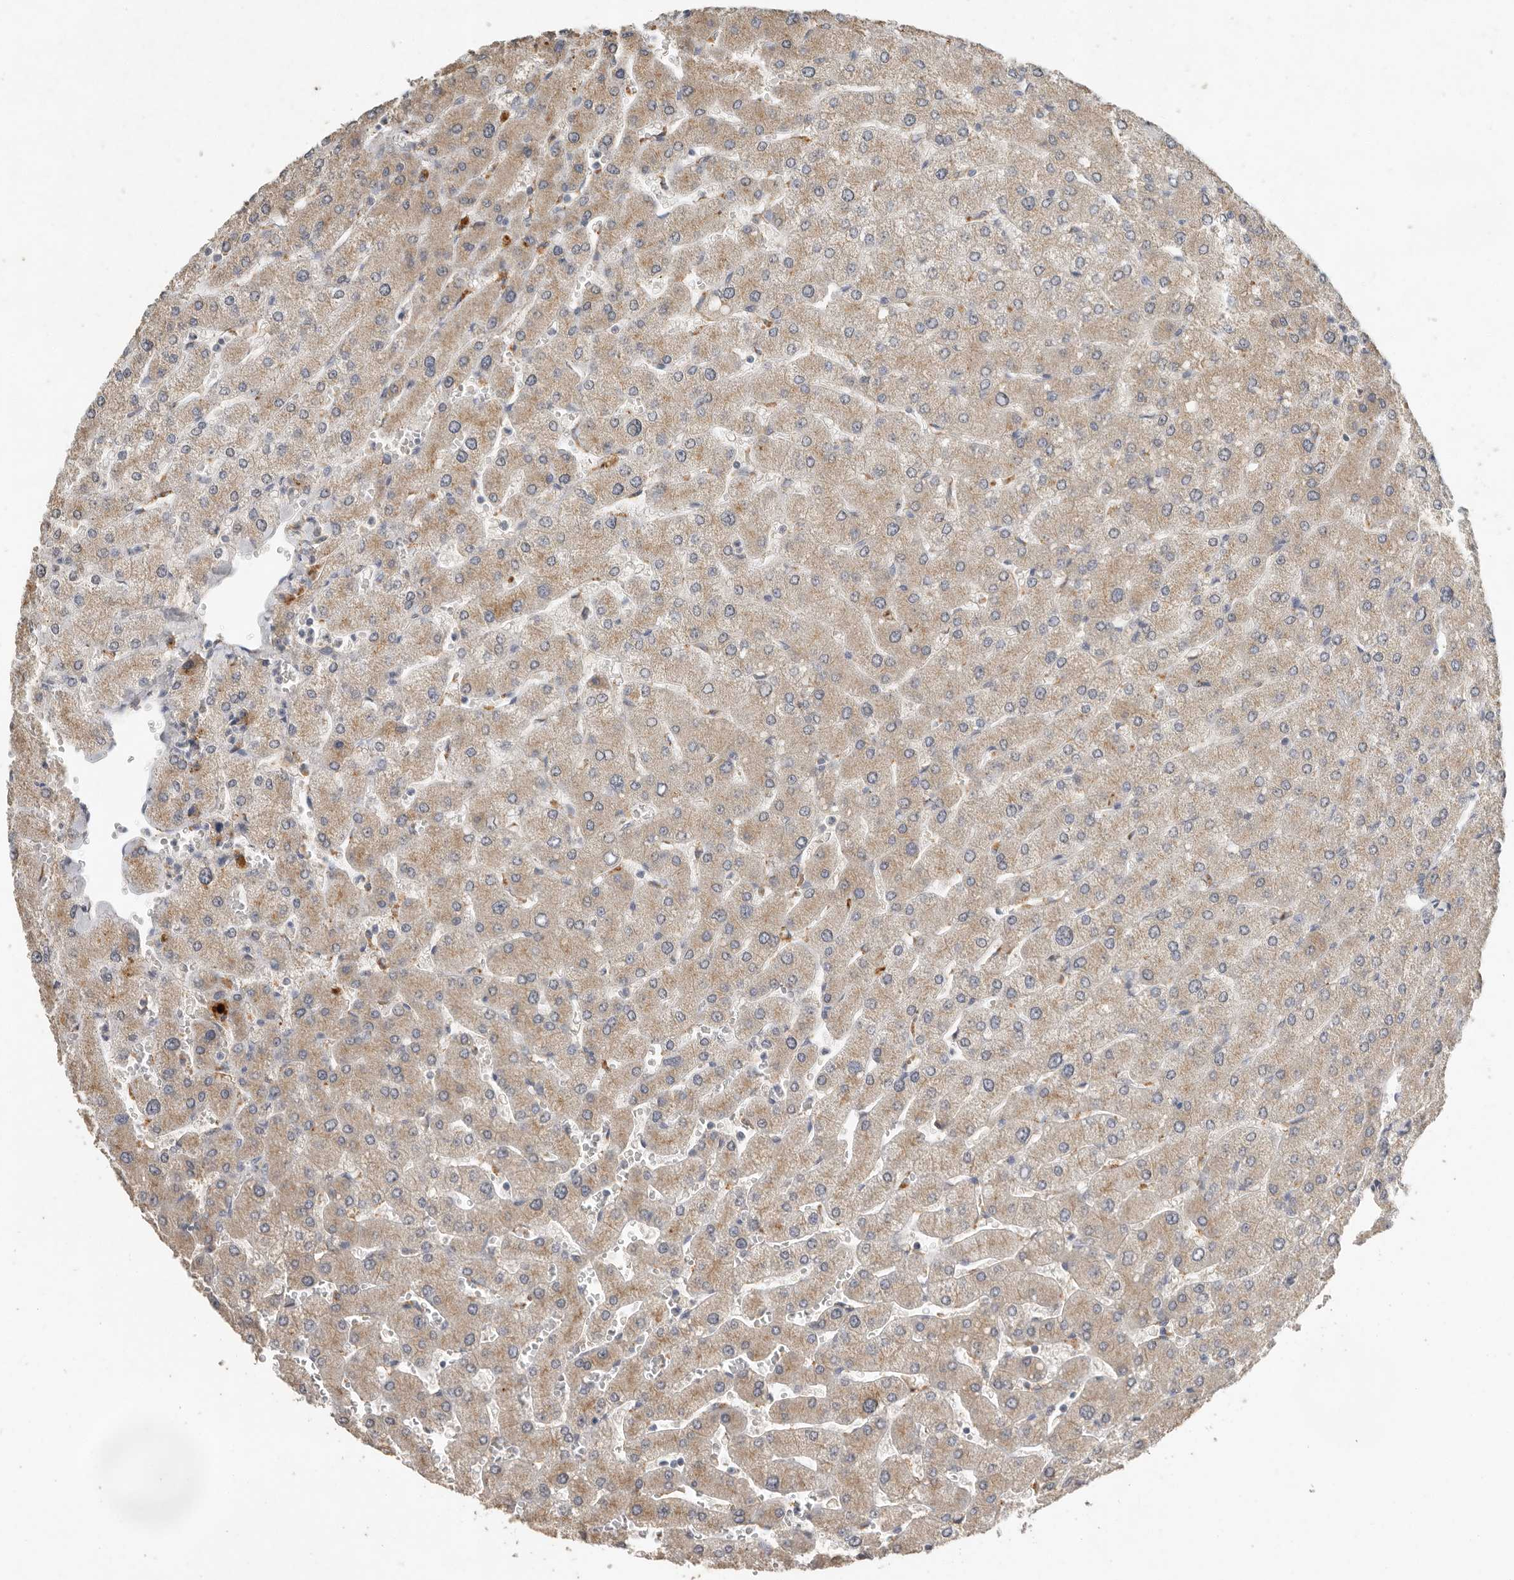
{"staining": {"intensity": "weak", "quantity": "25%-75%", "location": "cytoplasmic/membranous"}, "tissue": "liver", "cell_type": "Cholangiocytes", "image_type": "normal", "snomed": [{"axis": "morphology", "description": "Normal tissue, NOS"}, {"axis": "topography", "description": "Liver"}], "caption": "About 25%-75% of cholangiocytes in benign liver demonstrate weak cytoplasmic/membranous protein expression as visualized by brown immunohistochemical staining.", "gene": "CTF1", "patient": {"sex": "male", "age": 55}}